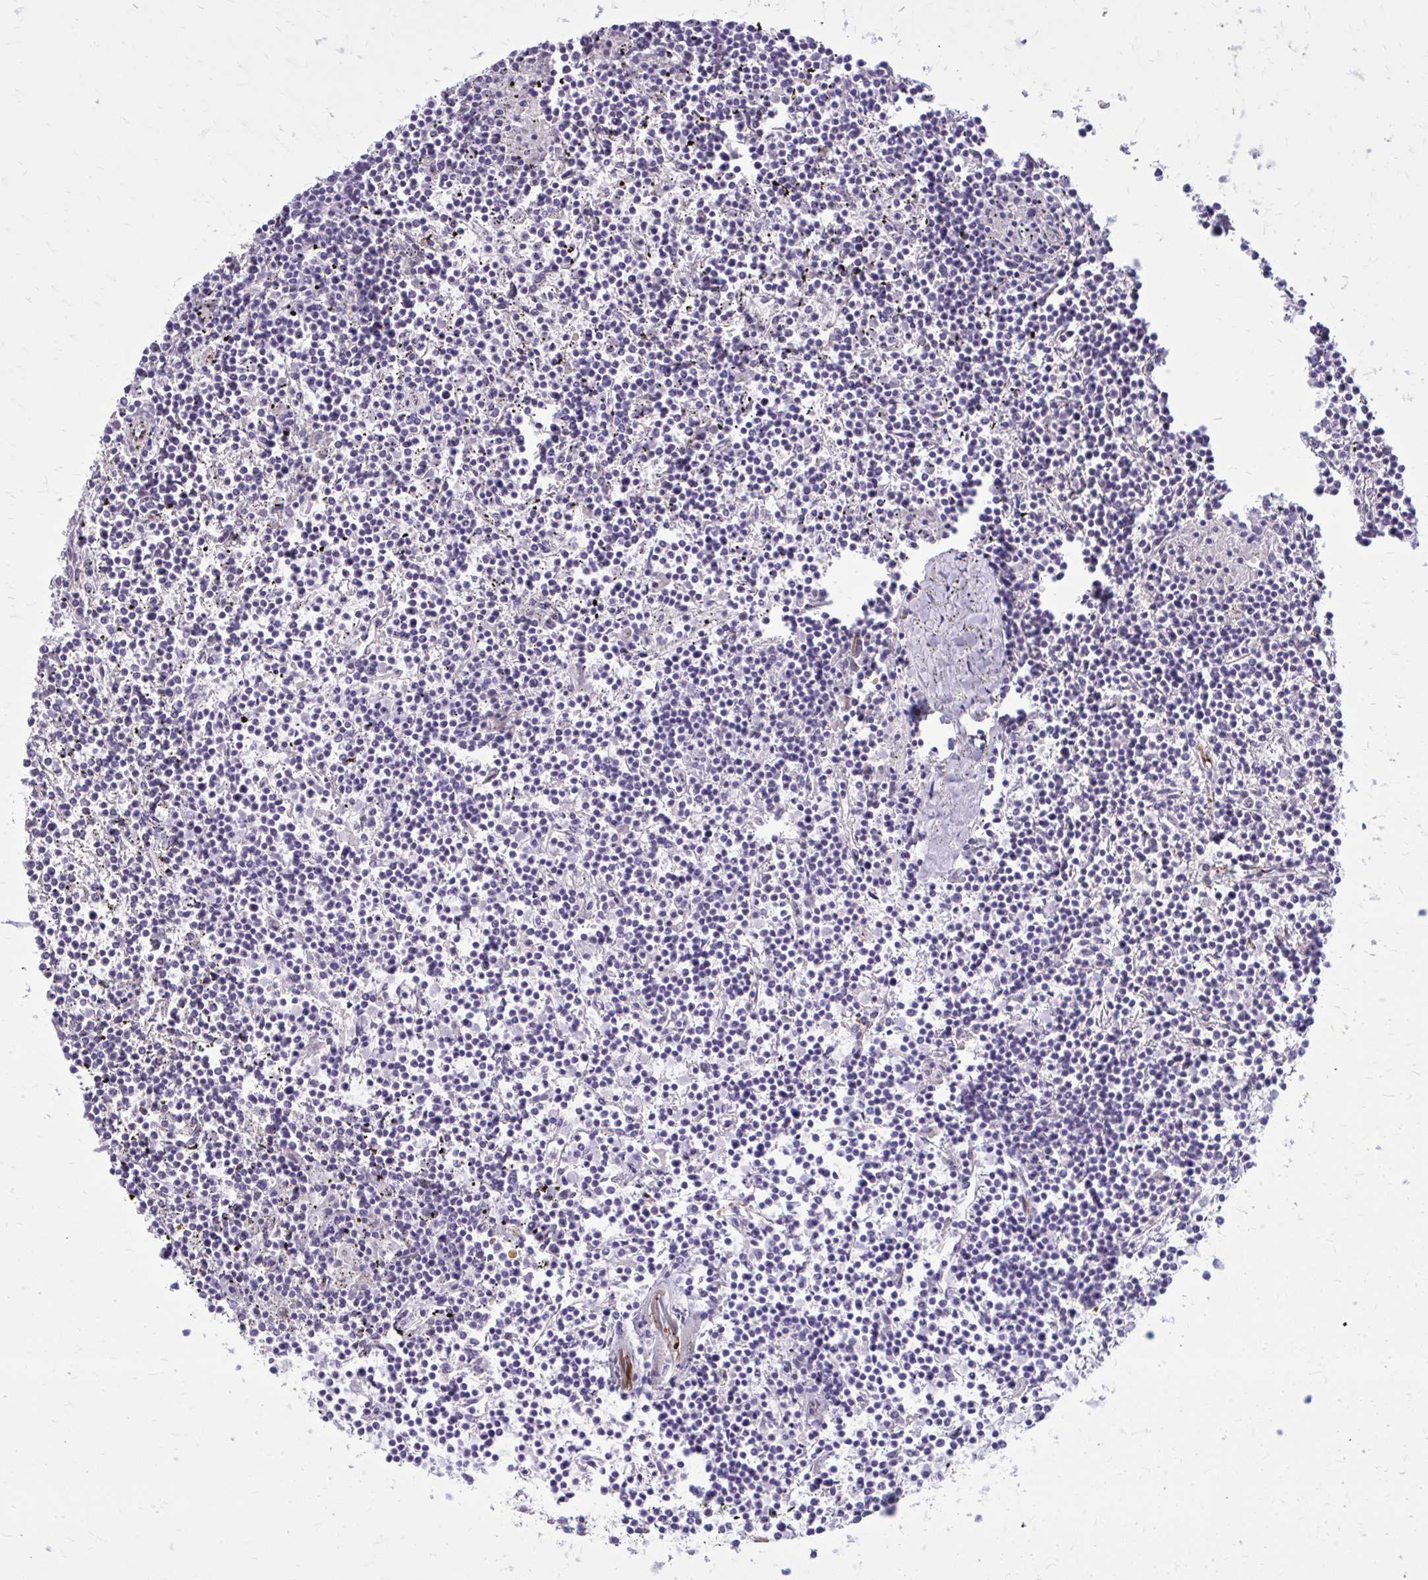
{"staining": {"intensity": "negative", "quantity": "none", "location": "none"}, "tissue": "lymphoma", "cell_type": "Tumor cells", "image_type": "cancer", "snomed": [{"axis": "morphology", "description": "Malignant lymphoma, non-Hodgkin's type, Low grade"}, {"axis": "topography", "description": "Spleen"}], "caption": "Immunohistochemistry (IHC) micrograph of neoplastic tissue: lymphoma stained with DAB shows no significant protein staining in tumor cells. The staining was performed using DAB to visualize the protein expression in brown, while the nuclei were stained in blue with hematoxylin (Magnification: 20x).", "gene": "BEND5", "patient": {"sex": "female", "age": 19}}